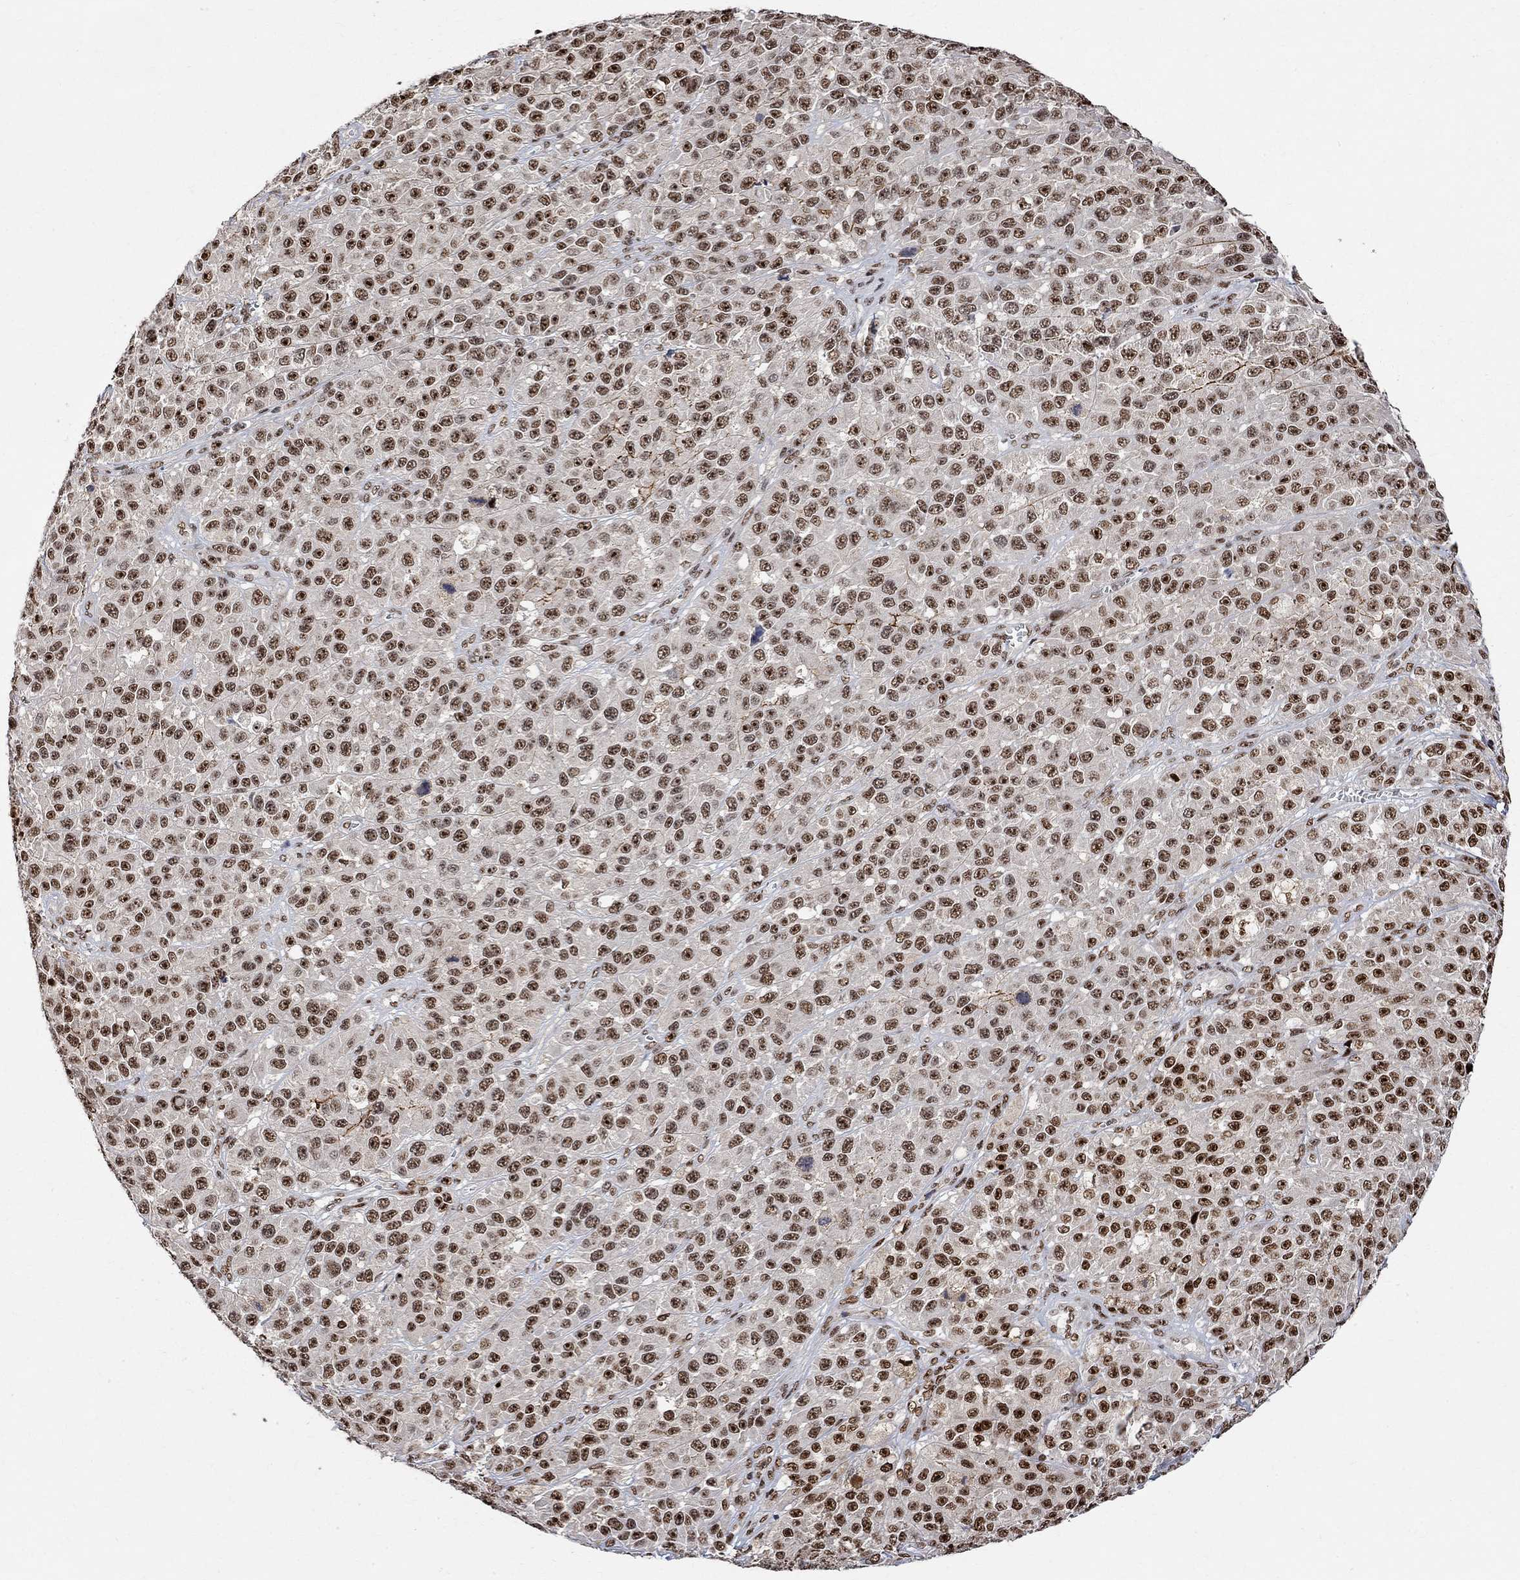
{"staining": {"intensity": "moderate", "quantity": ">75%", "location": "nuclear"}, "tissue": "melanoma", "cell_type": "Tumor cells", "image_type": "cancer", "snomed": [{"axis": "morphology", "description": "Malignant melanoma, NOS"}, {"axis": "topography", "description": "Skin"}], "caption": "Immunohistochemical staining of malignant melanoma shows medium levels of moderate nuclear positivity in about >75% of tumor cells. The protein is stained brown, and the nuclei are stained in blue (DAB IHC with brightfield microscopy, high magnification).", "gene": "E4F1", "patient": {"sex": "female", "age": 58}}